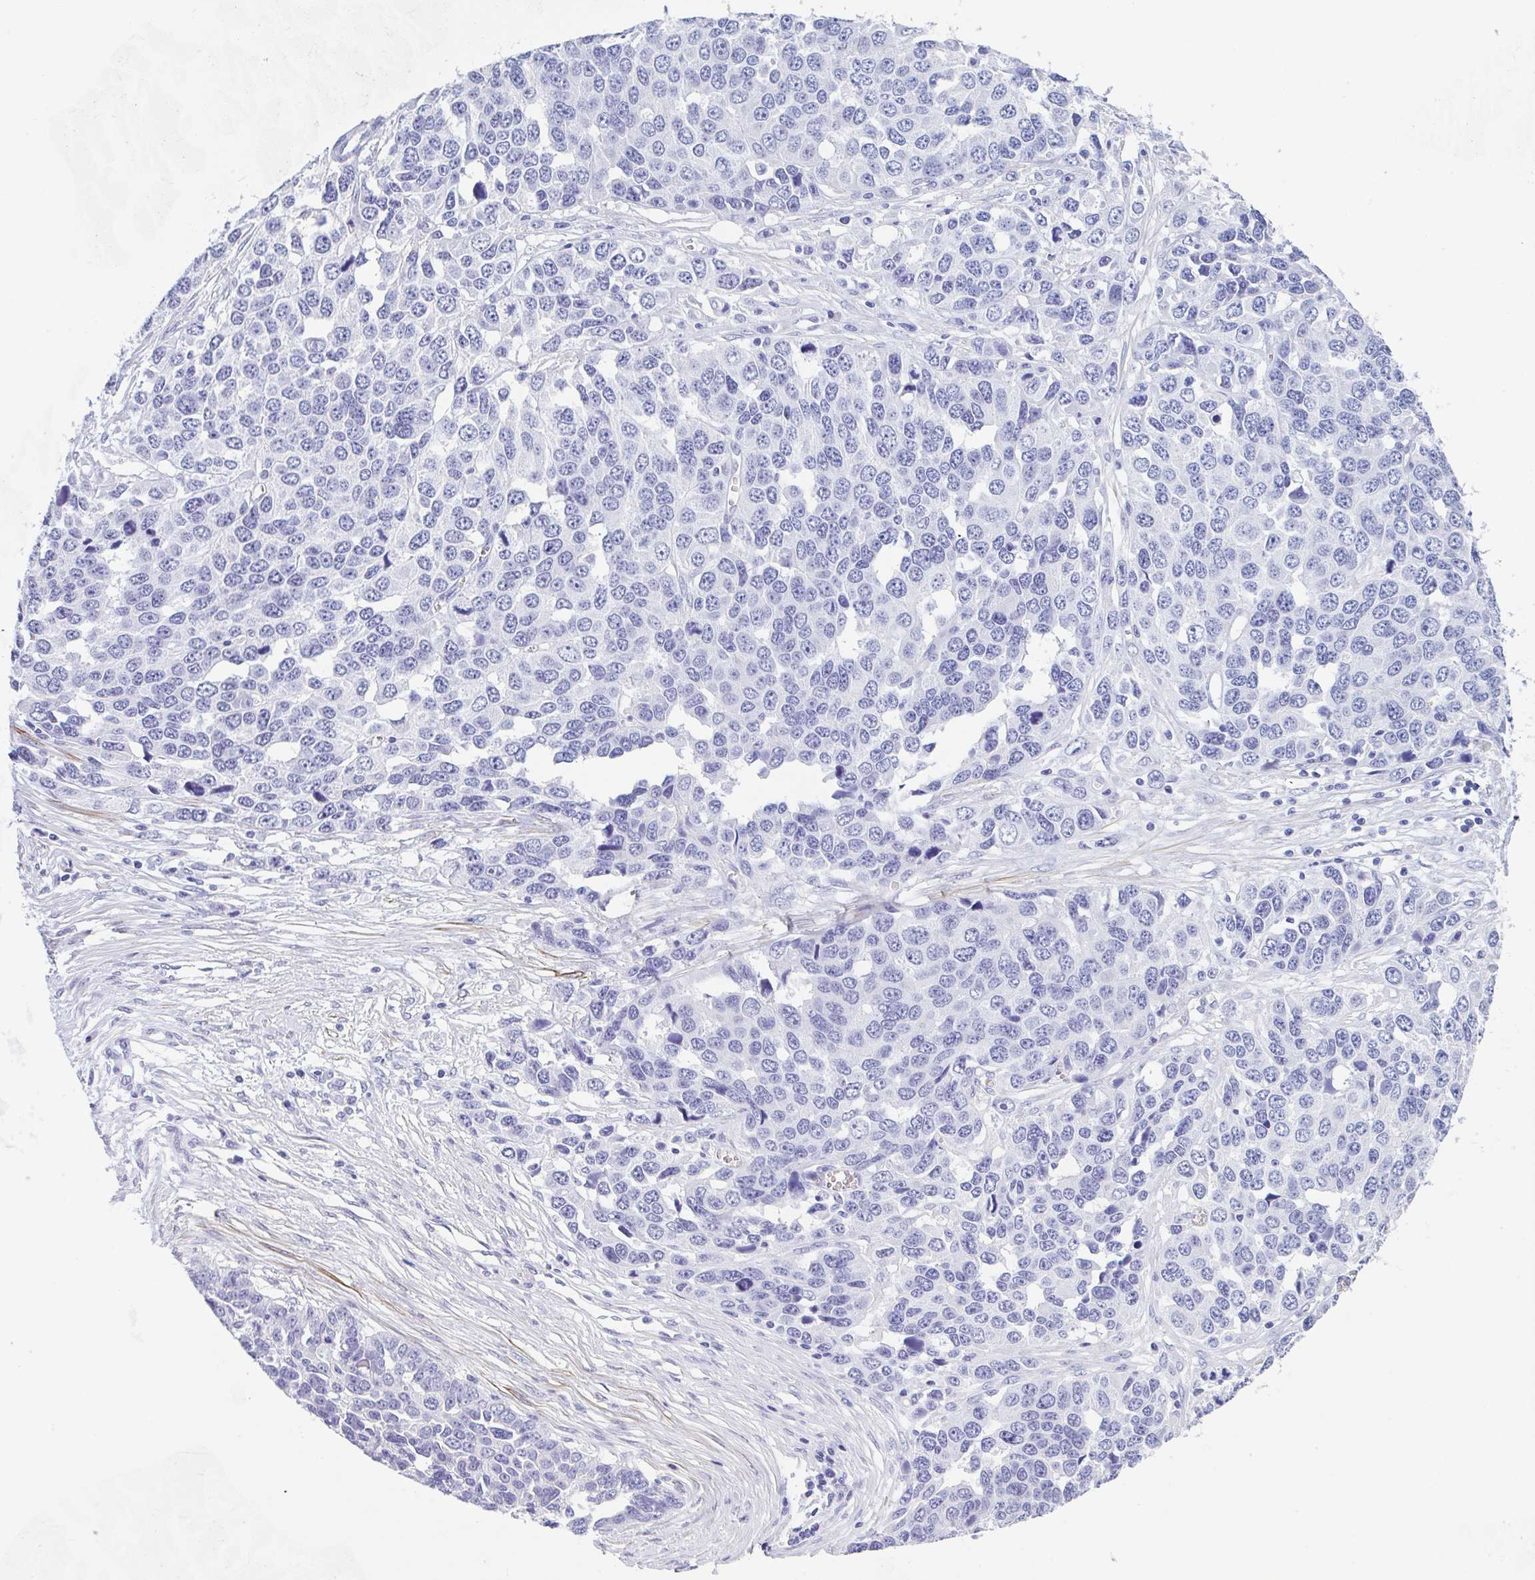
{"staining": {"intensity": "negative", "quantity": "none", "location": "none"}, "tissue": "ovarian cancer", "cell_type": "Tumor cells", "image_type": "cancer", "snomed": [{"axis": "morphology", "description": "Cystadenocarcinoma, serous, NOS"}, {"axis": "topography", "description": "Ovary"}], "caption": "Immunohistochemistry micrograph of neoplastic tissue: human ovarian serous cystadenocarcinoma stained with DAB (3,3'-diaminobenzidine) demonstrates no significant protein staining in tumor cells.", "gene": "TAS2R41", "patient": {"sex": "female", "age": 76}}